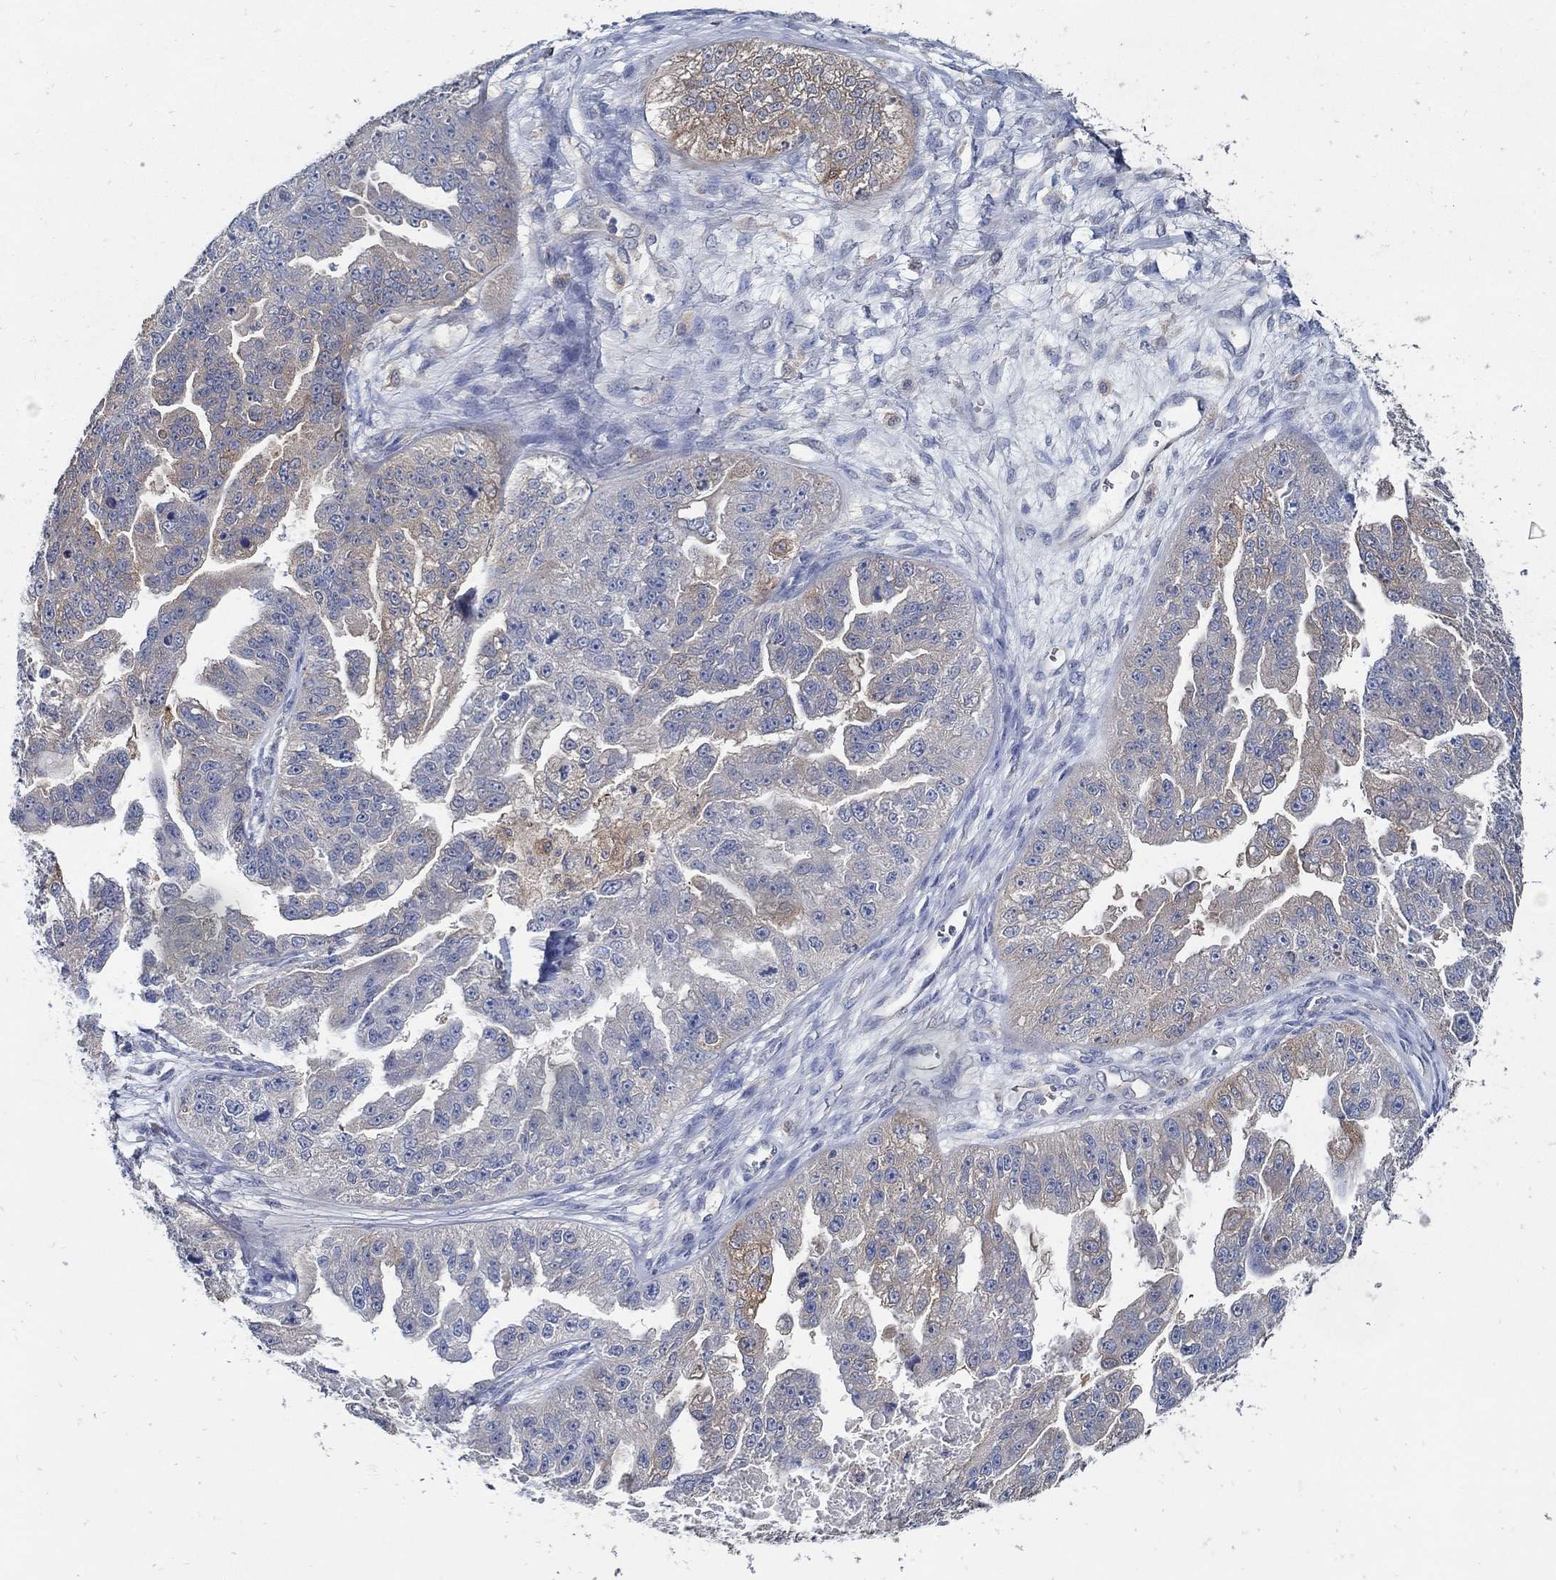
{"staining": {"intensity": "weak", "quantity": "<25%", "location": "cytoplasmic/membranous"}, "tissue": "ovarian cancer", "cell_type": "Tumor cells", "image_type": "cancer", "snomed": [{"axis": "morphology", "description": "Cystadenocarcinoma, serous, NOS"}, {"axis": "topography", "description": "Ovary"}], "caption": "Tumor cells show no significant protein expression in serous cystadenocarcinoma (ovarian).", "gene": "MTHFR", "patient": {"sex": "female", "age": 58}}